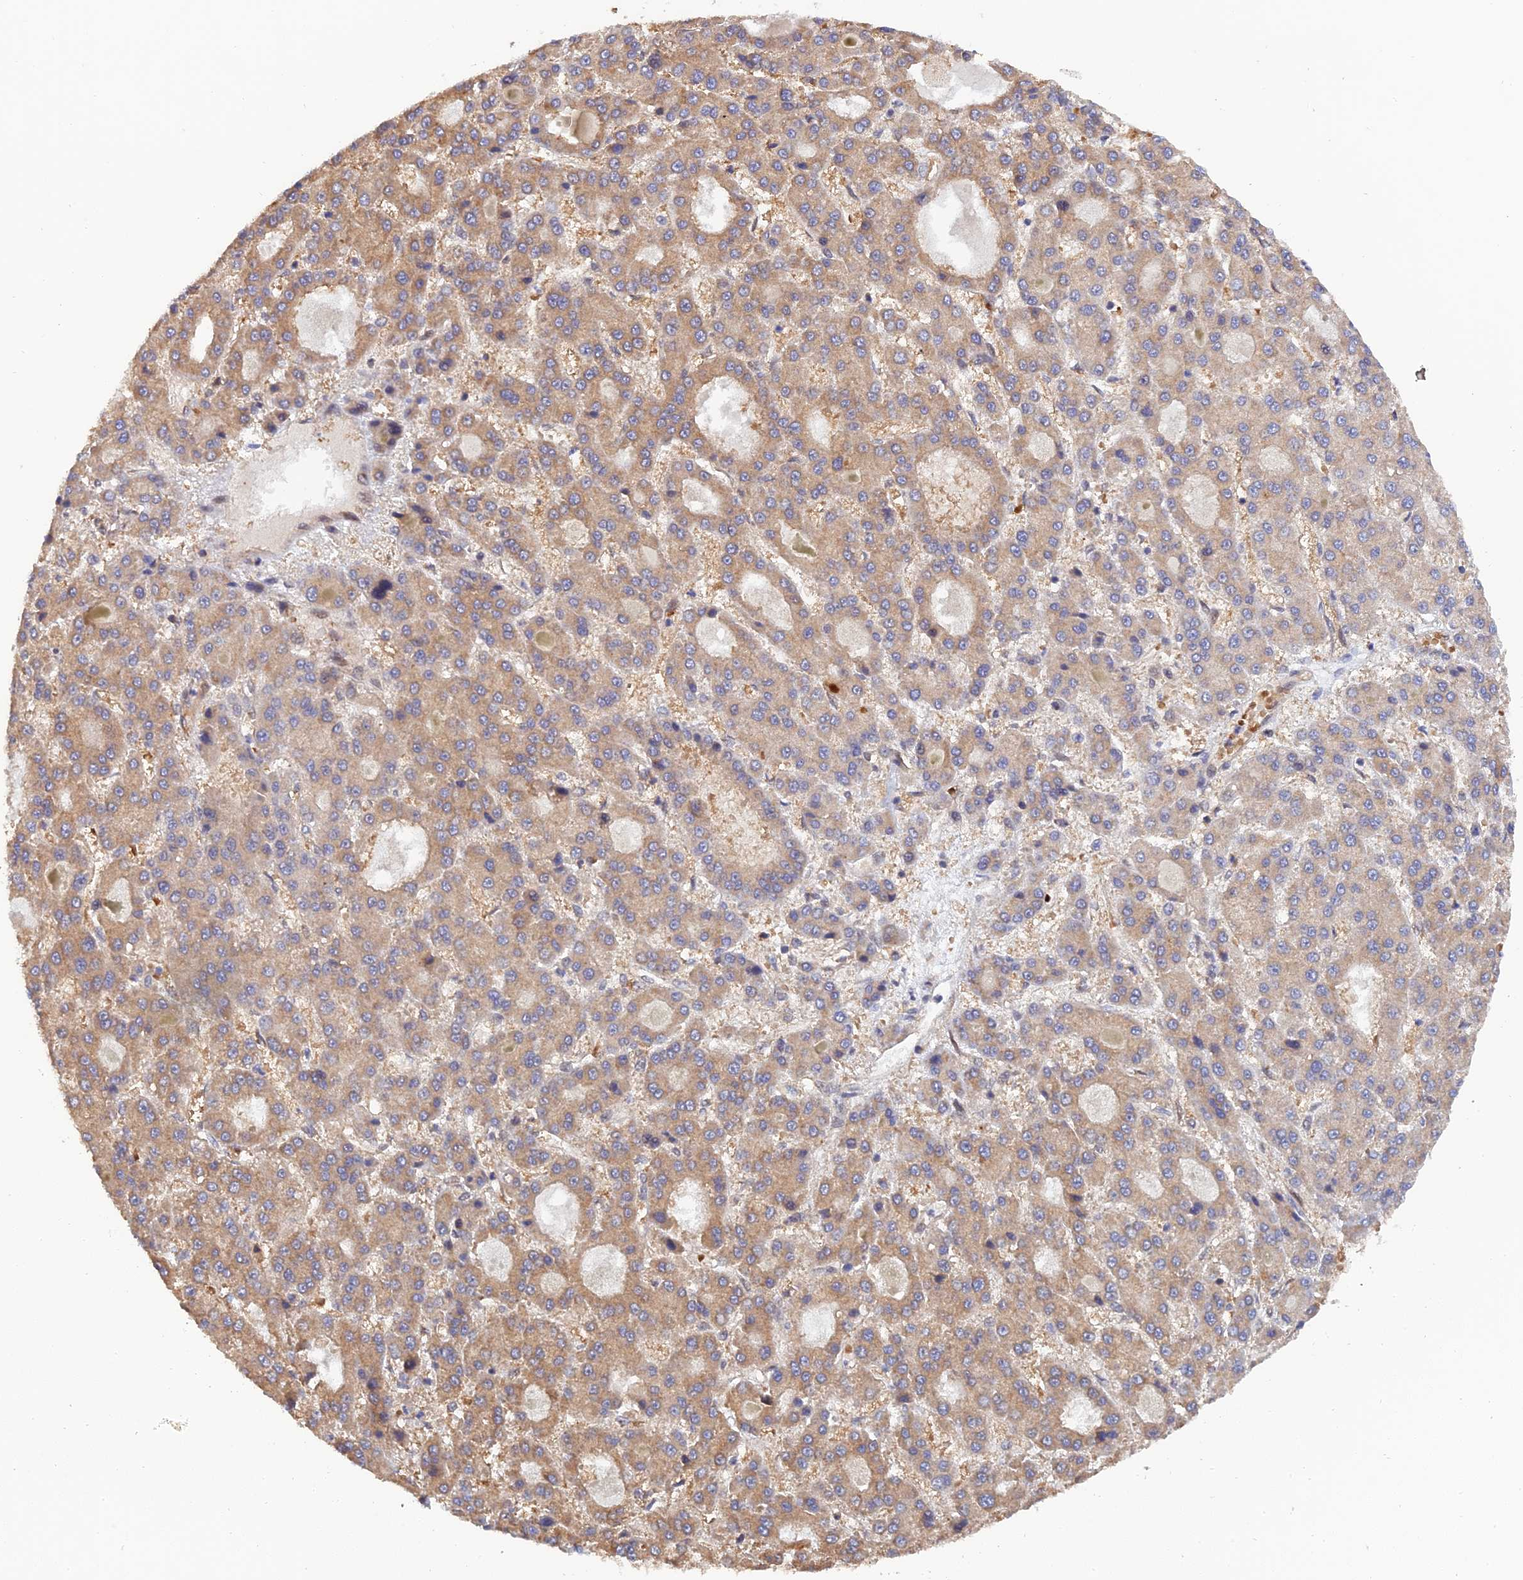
{"staining": {"intensity": "moderate", "quantity": ">75%", "location": "cytoplasmic/membranous"}, "tissue": "liver cancer", "cell_type": "Tumor cells", "image_type": "cancer", "snomed": [{"axis": "morphology", "description": "Carcinoma, Hepatocellular, NOS"}, {"axis": "topography", "description": "Liver"}], "caption": "This histopathology image demonstrates immunohistochemistry (IHC) staining of human liver cancer, with medium moderate cytoplasmic/membranous expression in approximately >75% of tumor cells.", "gene": "ARL2BP", "patient": {"sex": "male", "age": 70}}